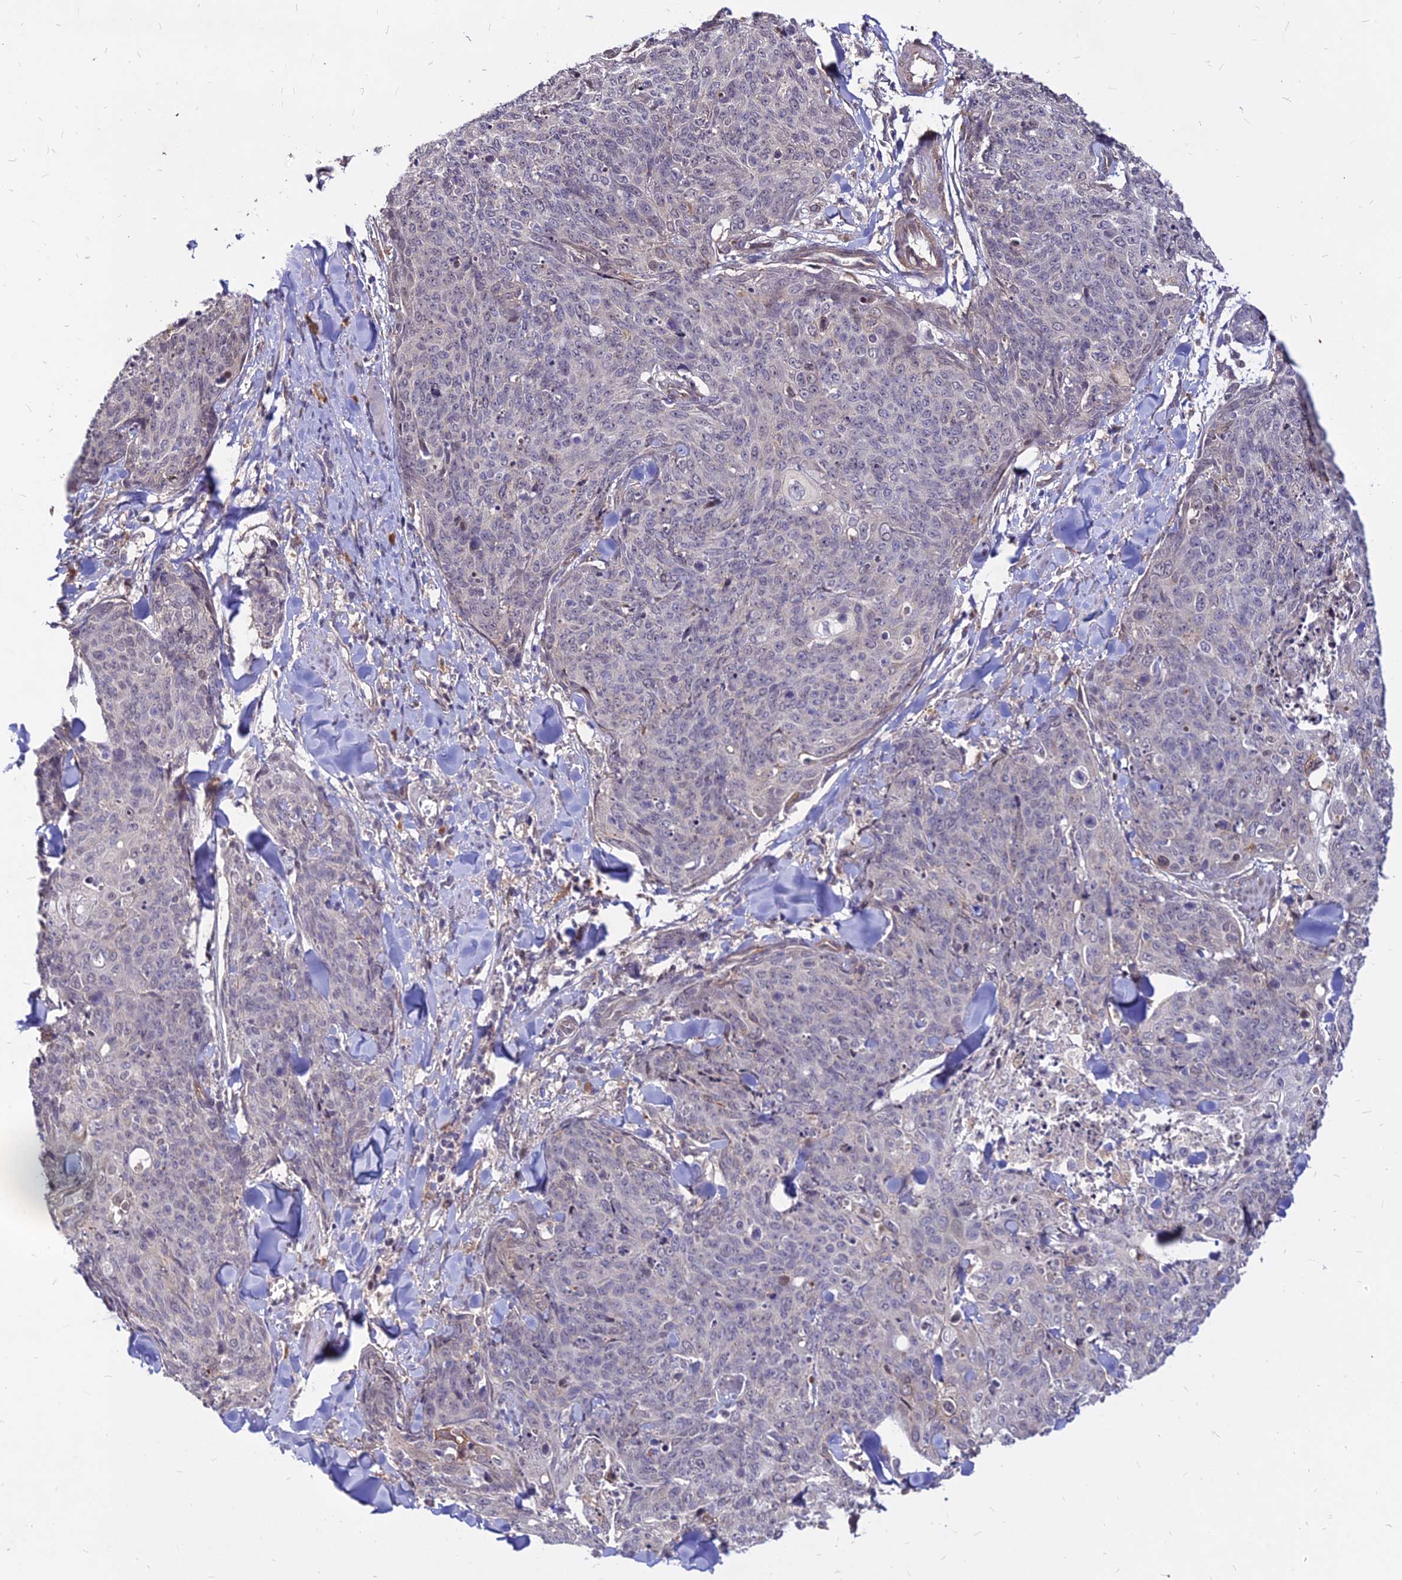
{"staining": {"intensity": "negative", "quantity": "none", "location": "none"}, "tissue": "skin cancer", "cell_type": "Tumor cells", "image_type": "cancer", "snomed": [{"axis": "morphology", "description": "Squamous cell carcinoma, NOS"}, {"axis": "topography", "description": "Skin"}, {"axis": "topography", "description": "Vulva"}], "caption": "This is an IHC image of human skin squamous cell carcinoma. There is no staining in tumor cells.", "gene": "C11orf68", "patient": {"sex": "female", "age": 85}}